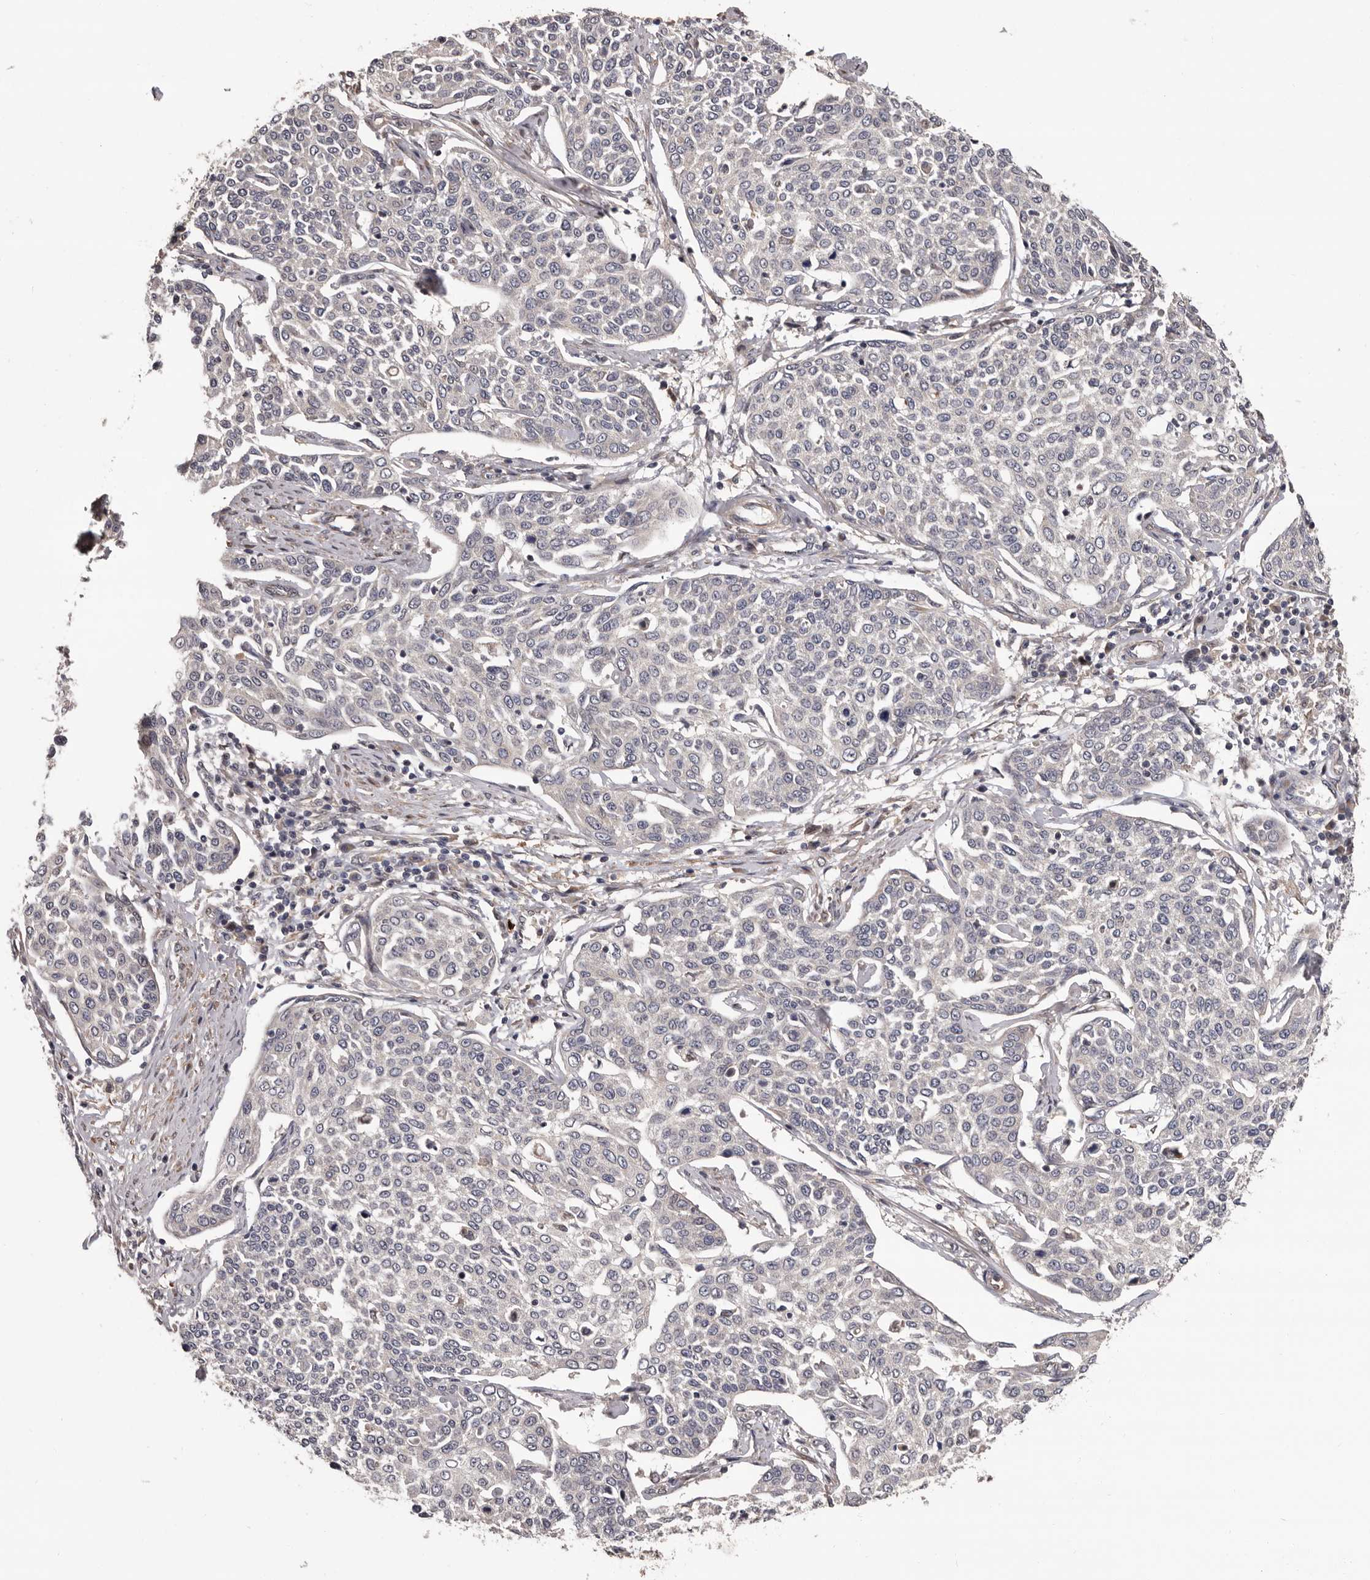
{"staining": {"intensity": "negative", "quantity": "none", "location": "none"}, "tissue": "cervical cancer", "cell_type": "Tumor cells", "image_type": "cancer", "snomed": [{"axis": "morphology", "description": "Squamous cell carcinoma, NOS"}, {"axis": "topography", "description": "Cervix"}], "caption": "IHC micrograph of neoplastic tissue: human cervical cancer (squamous cell carcinoma) stained with DAB (3,3'-diaminobenzidine) exhibits no significant protein positivity in tumor cells.", "gene": "PRKD1", "patient": {"sex": "female", "age": 34}}